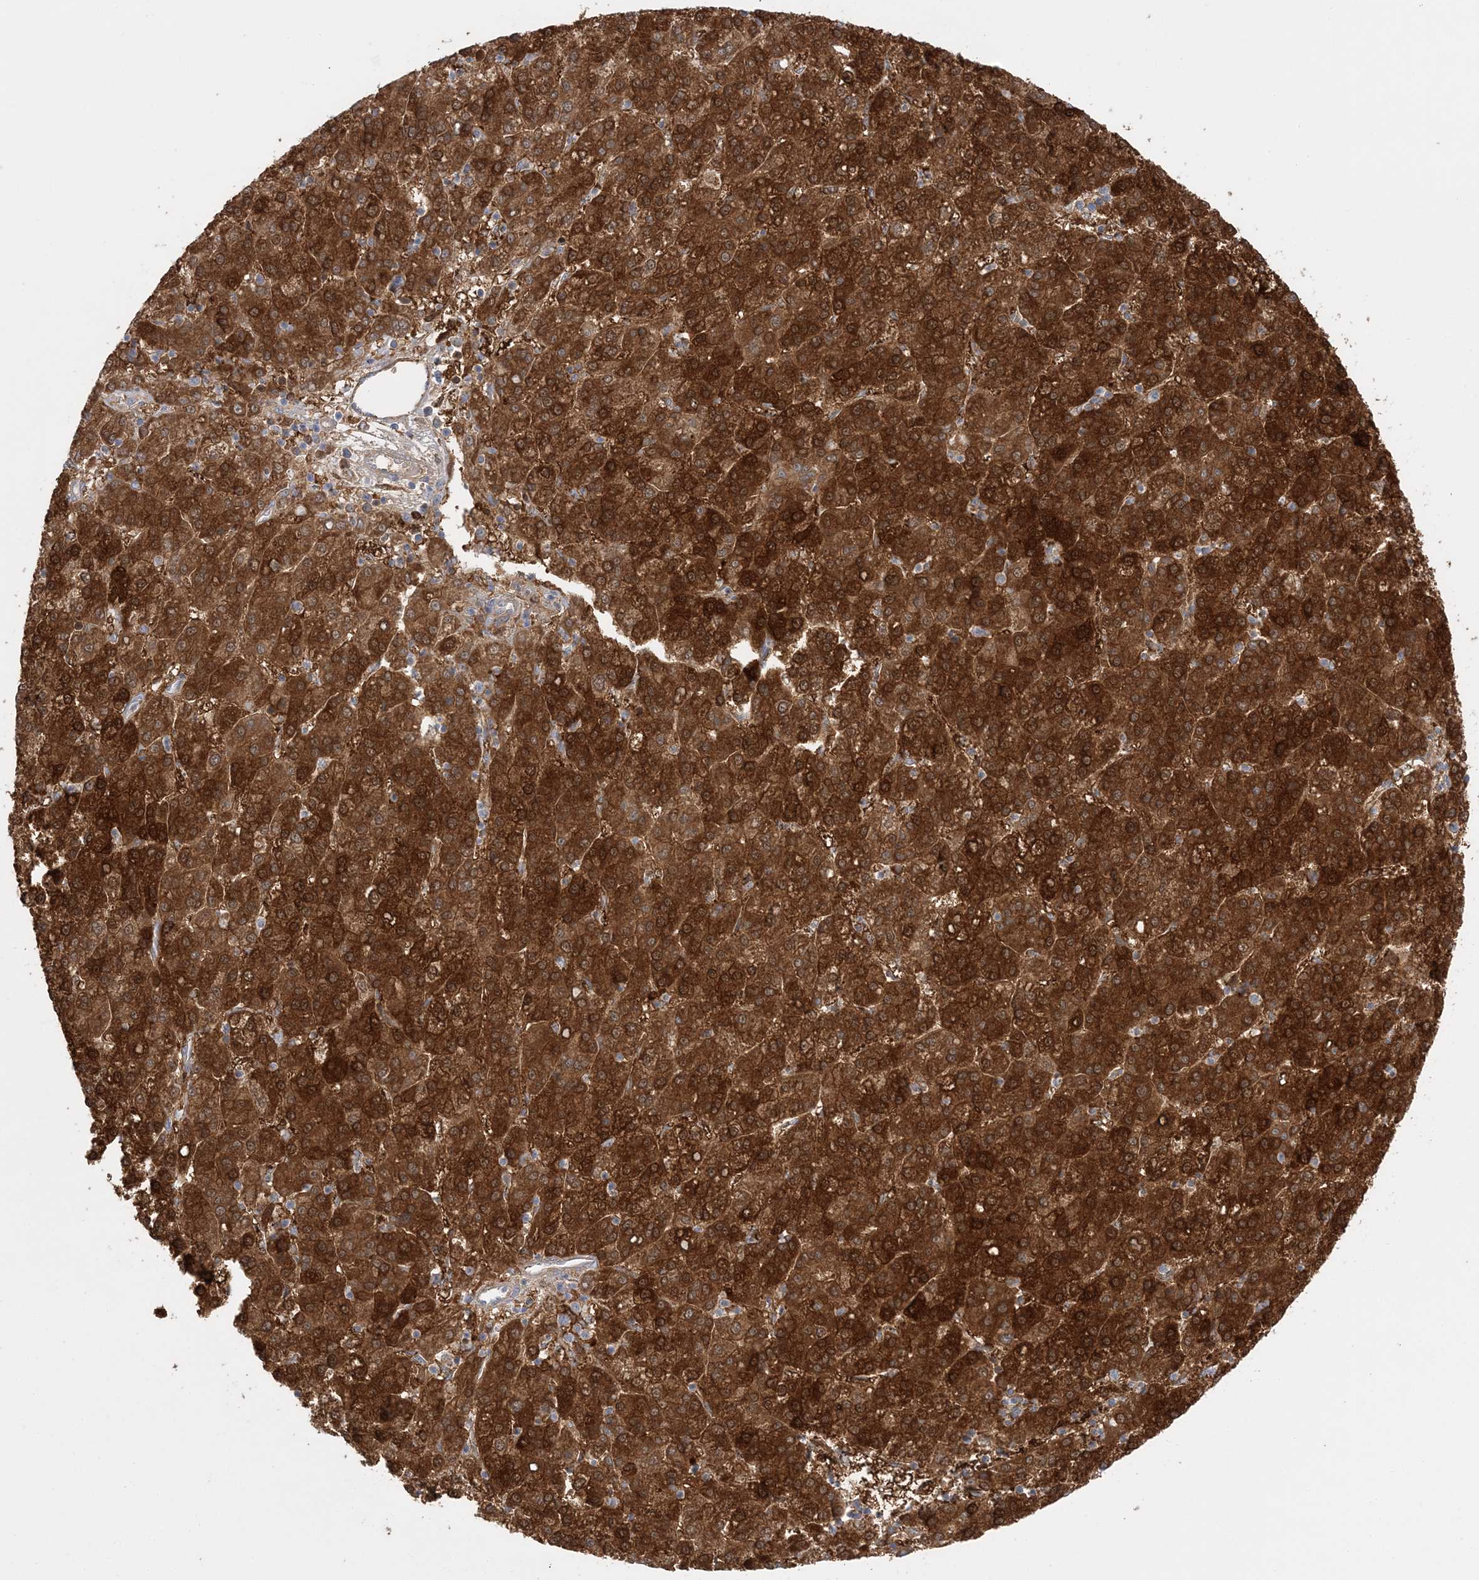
{"staining": {"intensity": "strong", "quantity": ">75%", "location": "cytoplasmic/membranous"}, "tissue": "liver cancer", "cell_type": "Tumor cells", "image_type": "cancer", "snomed": [{"axis": "morphology", "description": "Carcinoma, Hepatocellular, NOS"}, {"axis": "topography", "description": "Liver"}], "caption": "Hepatocellular carcinoma (liver) stained with a protein marker demonstrates strong staining in tumor cells.", "gene": "HAAO", "patient": {"sex": "female", "age": 58}}